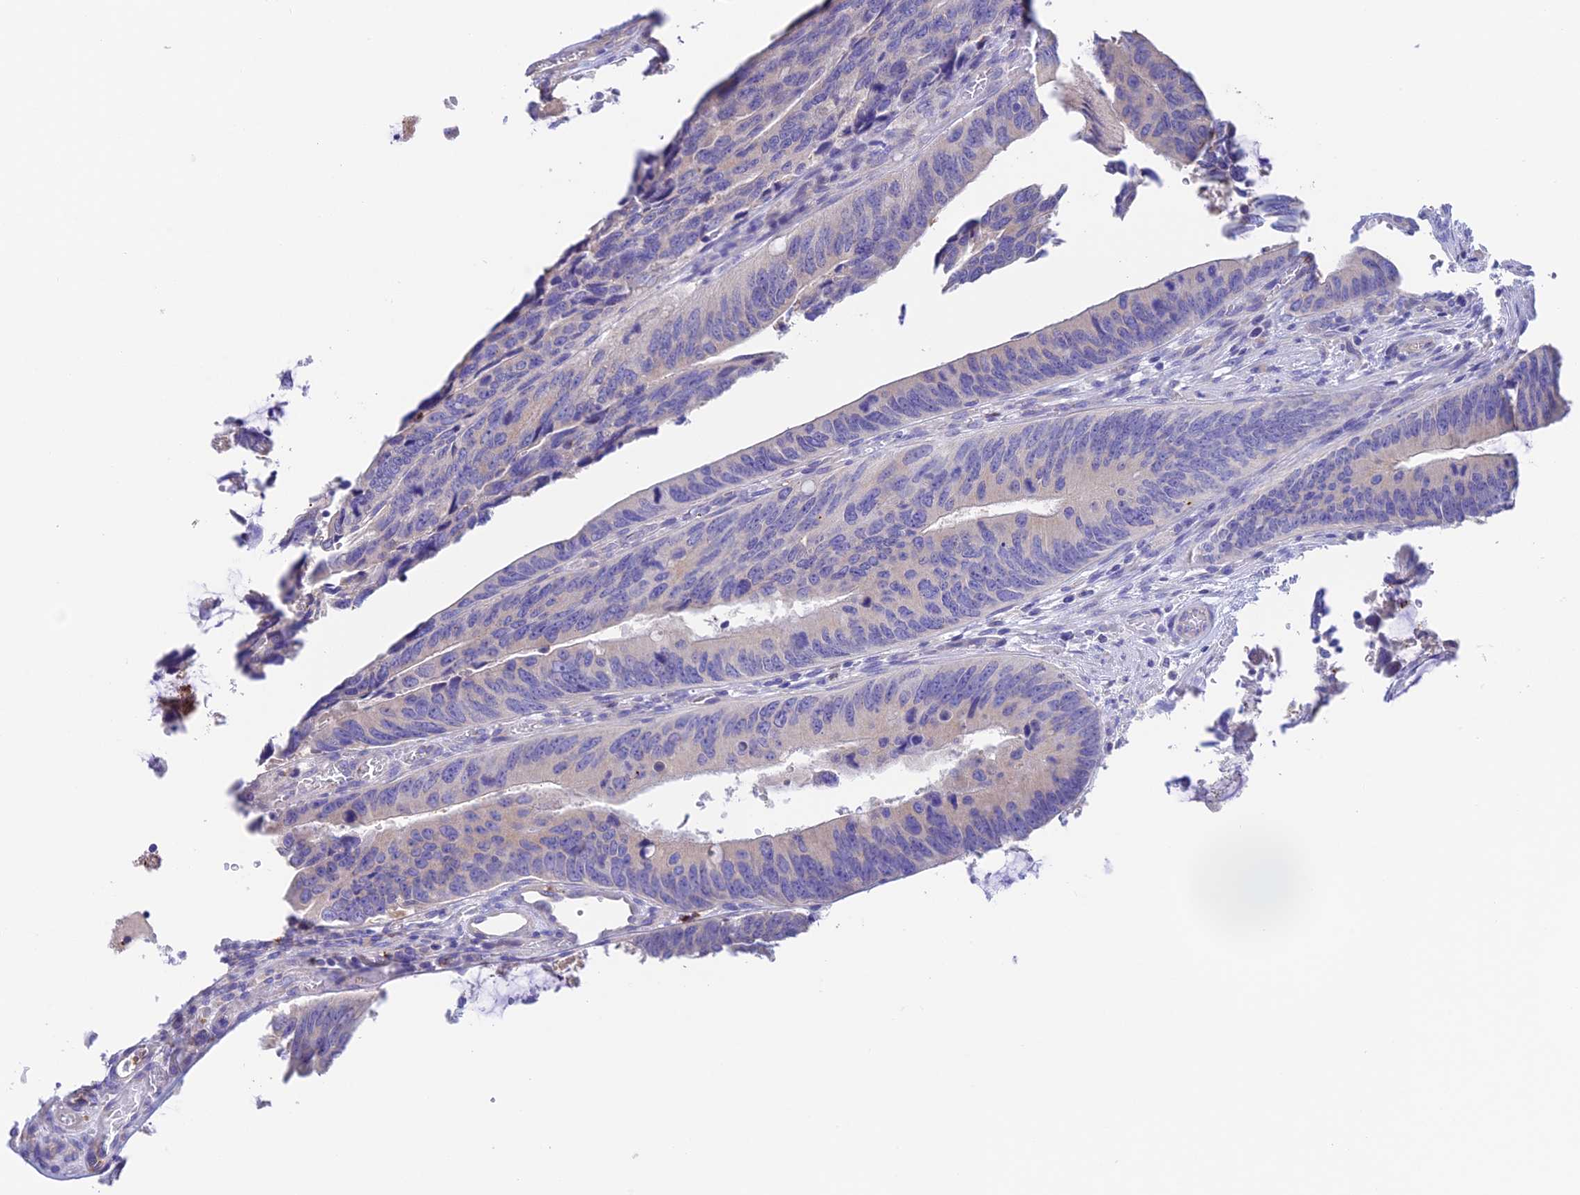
{"staining": {"intensity": "negative", "quantity": "none", "location": "none"}, "tissue": "colorectal cancer", "cell_type": "Tumor cells", "image_type": "cancer", "snomed": [{"axis": "morphology", "description": "Adenocarcinoma, NOS"}, {"axis": "topography", "description": "Colon"}], "caption": "Tumor cells are negative for protein expression in human colorectal adenocarcinoma.", "gene": "EMC3", "patient": {"sex": "male", "age": 87}}